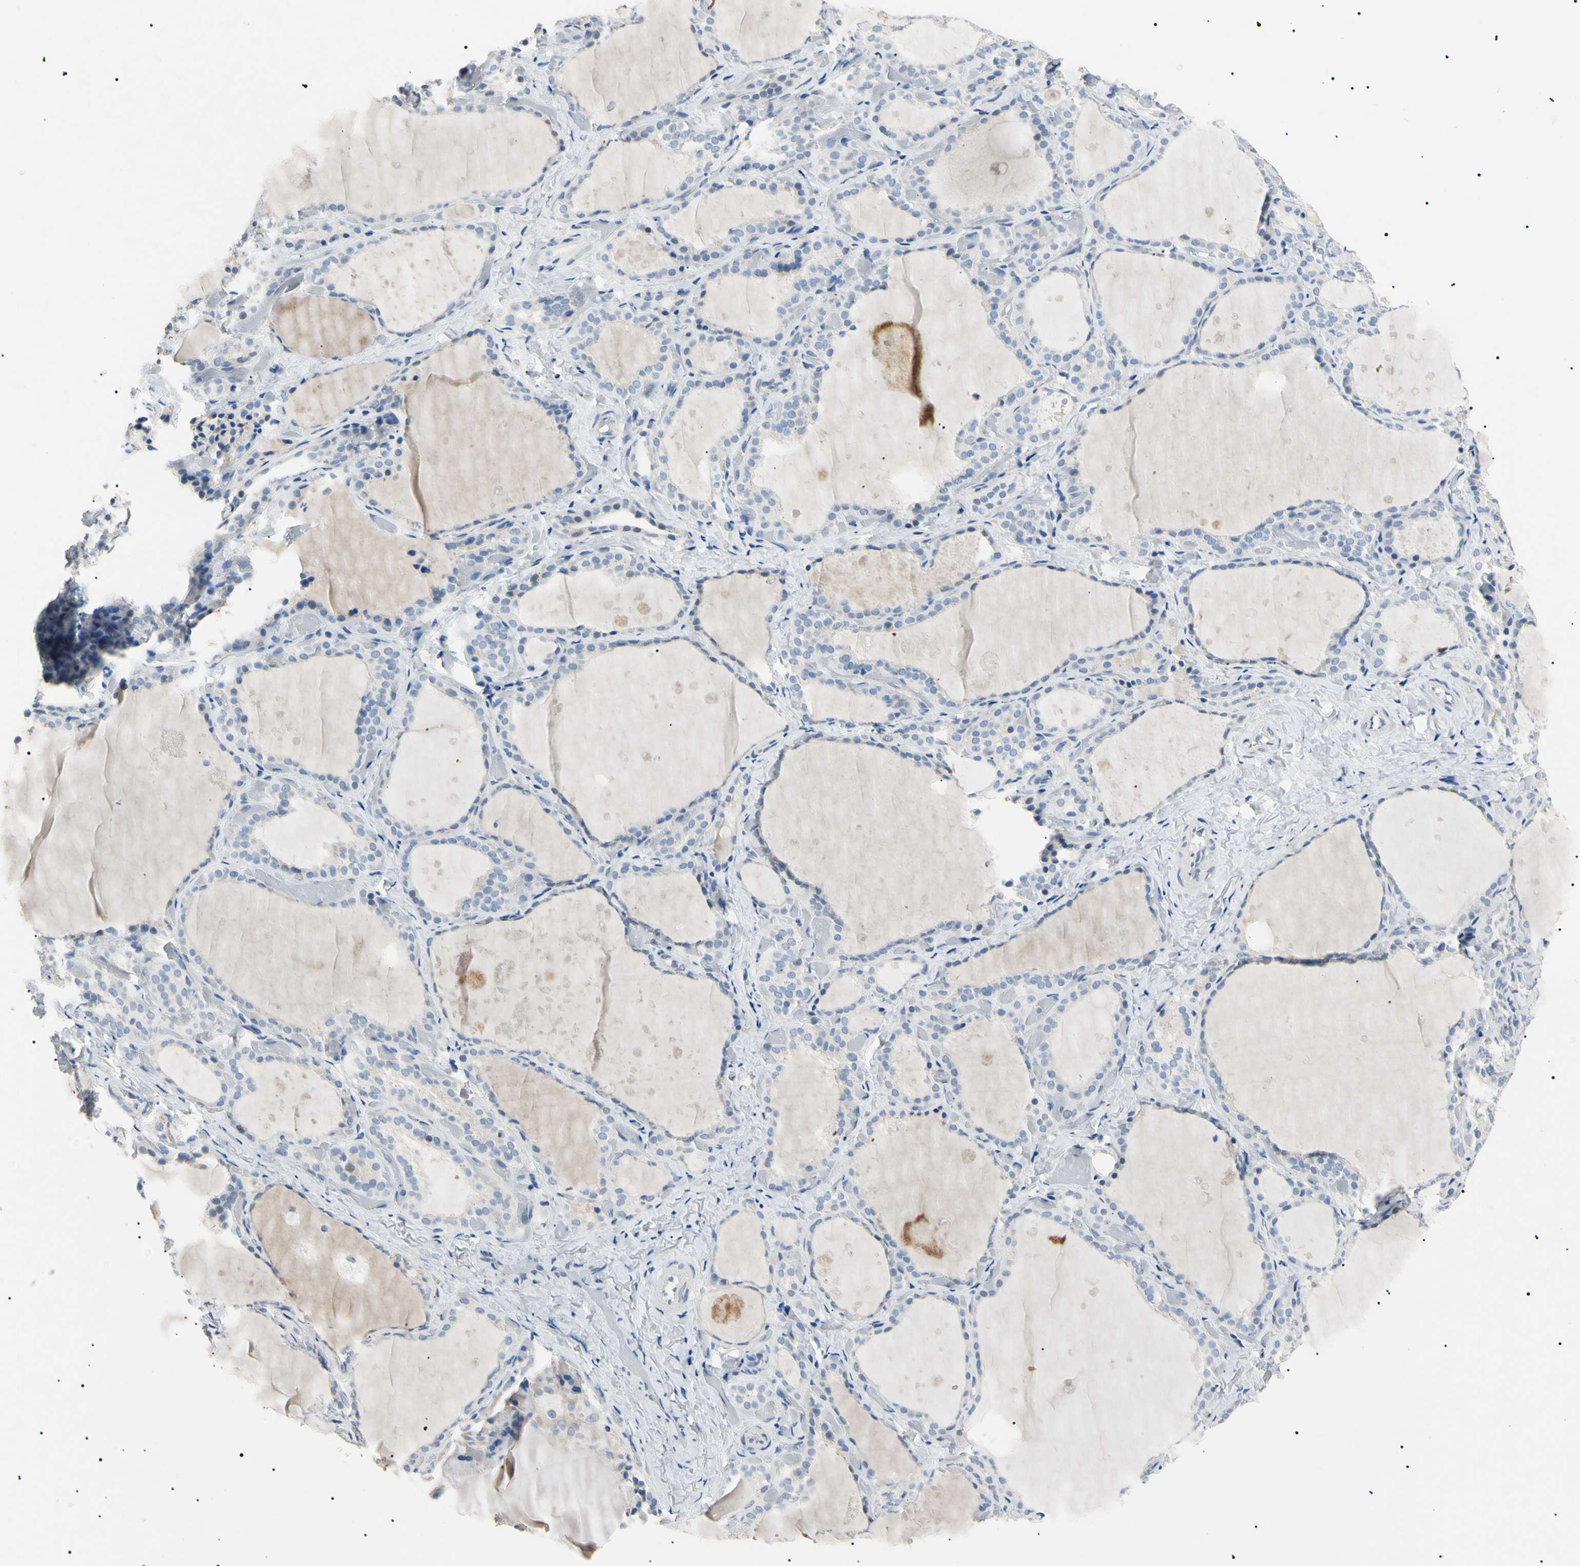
{"staining": {"intensity": "negative", "quantity": "none", "location": "none"}, "tissue": "thyroid gland", "cell_type": "Glandular cells", "image_type": "normal", "snomed": [{"axis": "morphology", "description": "Normal tissue, NOS"}, {"axis": "topography", "description": "Thyroid gland"}], "caption": "A histopathology image of thyroid gland stained for a protein exhibits no brown staining in glandular cells. Brightfield microscopy of immunohistochemistry (IHC) stained with DAB (3,3'-diaminobenzidine) (brown) and hematoxylin (blue), captured at high magnification.", "gene": "CGB3", "patient": {"sex": "female", "age": 44}}